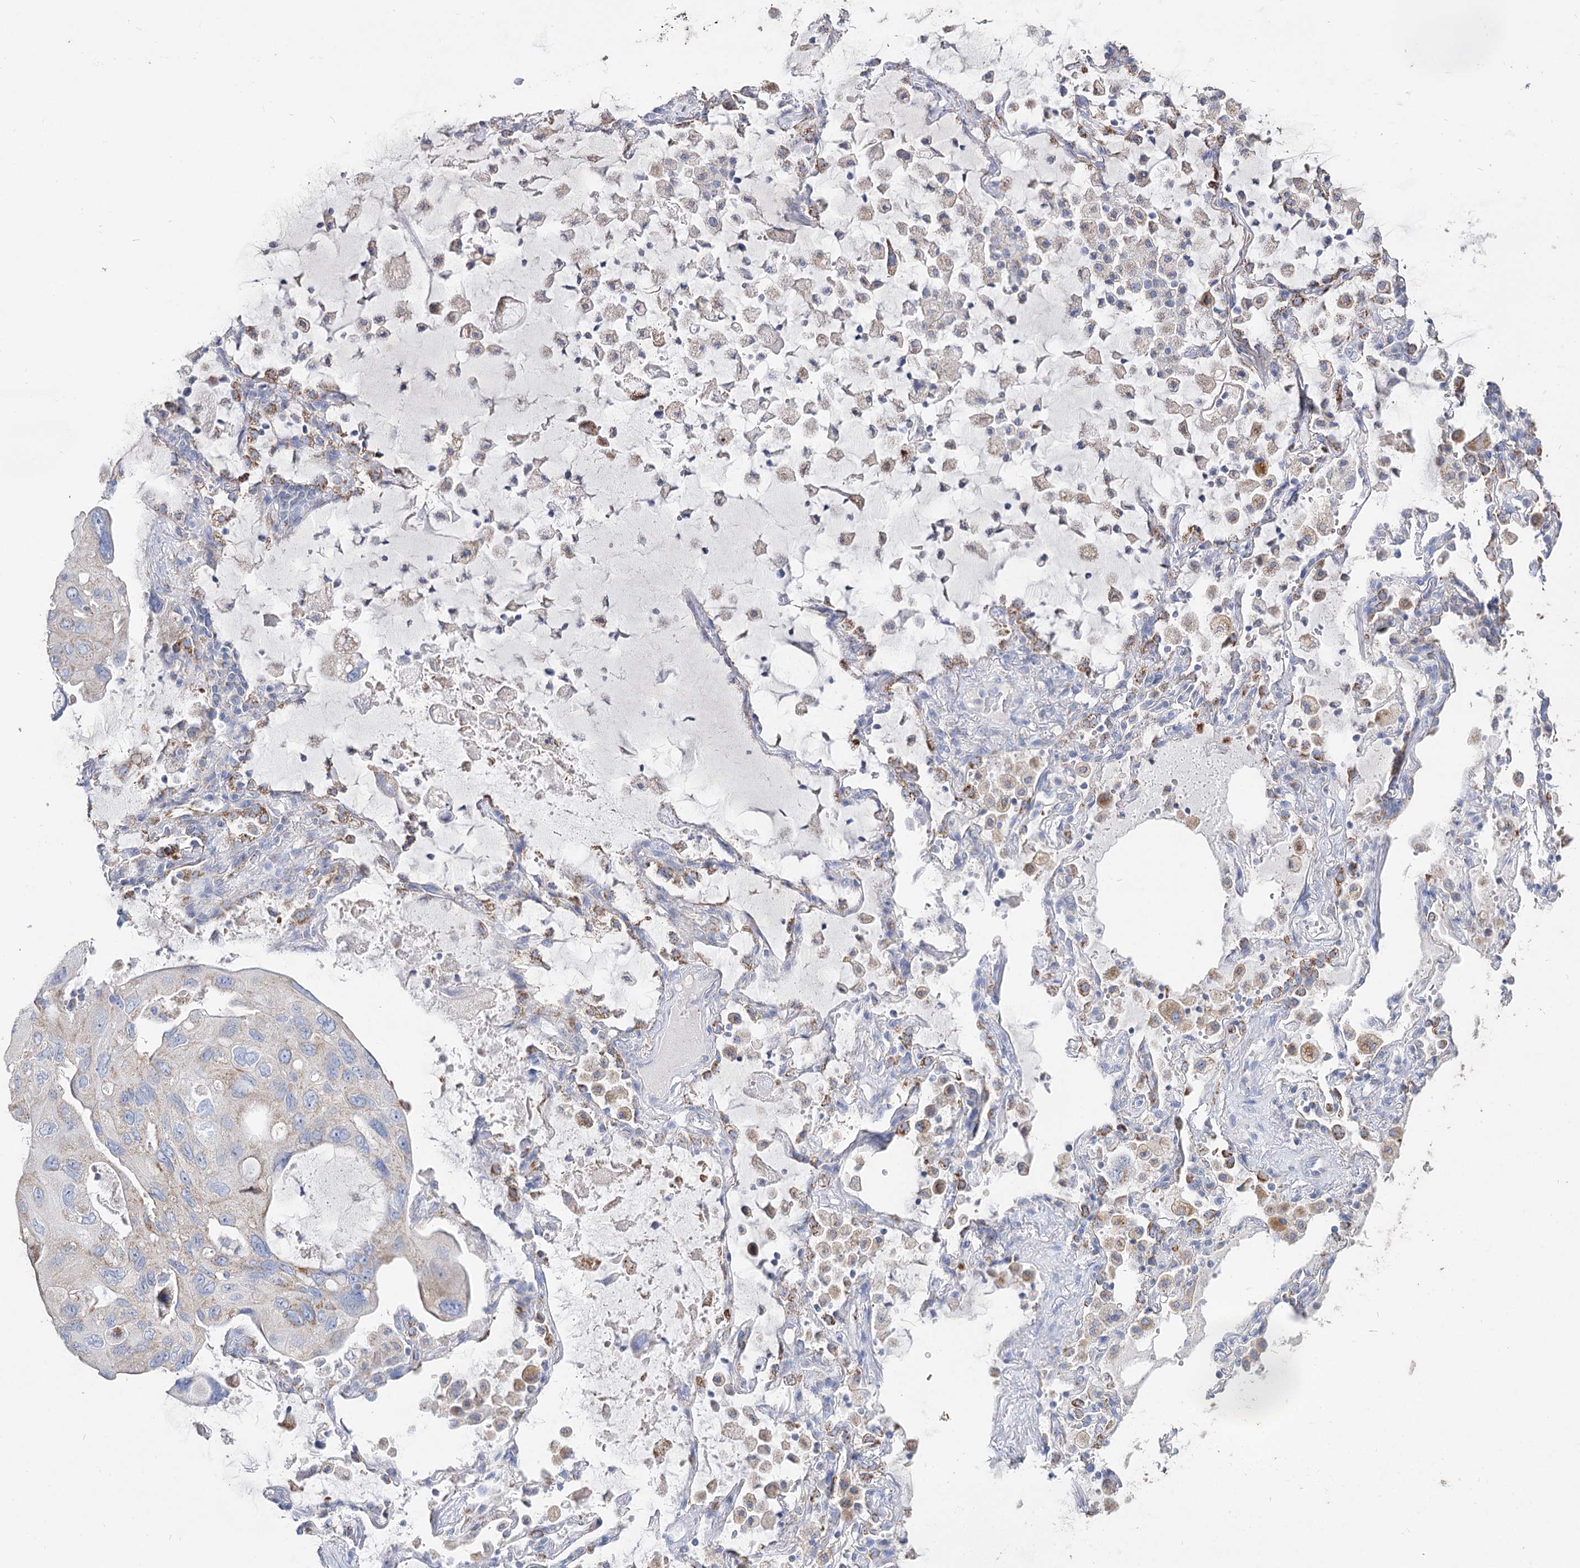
{"staining": {"intensity": "weak", "quantity": "<25%", "location": "cytoplasmic/membranous"}, "tissue": "lung cancer", "cell_type": "Tumor cells", "image_type": "cancer", "snomed": [{"axis": "morphology", "description": "Squamous cell carcinoma, NOS"}, {"axis": "topography", "description": "Lung"}], "caption": "Tumor cells show no significant protein staining in lung cancer (squamous cell carcinoma). (DAB (3,3'-diaminobenzidine) immunohistochemistry, high magnification).", "gene": "MCCC2", "patient": {"sex": "female", "age": 73}}